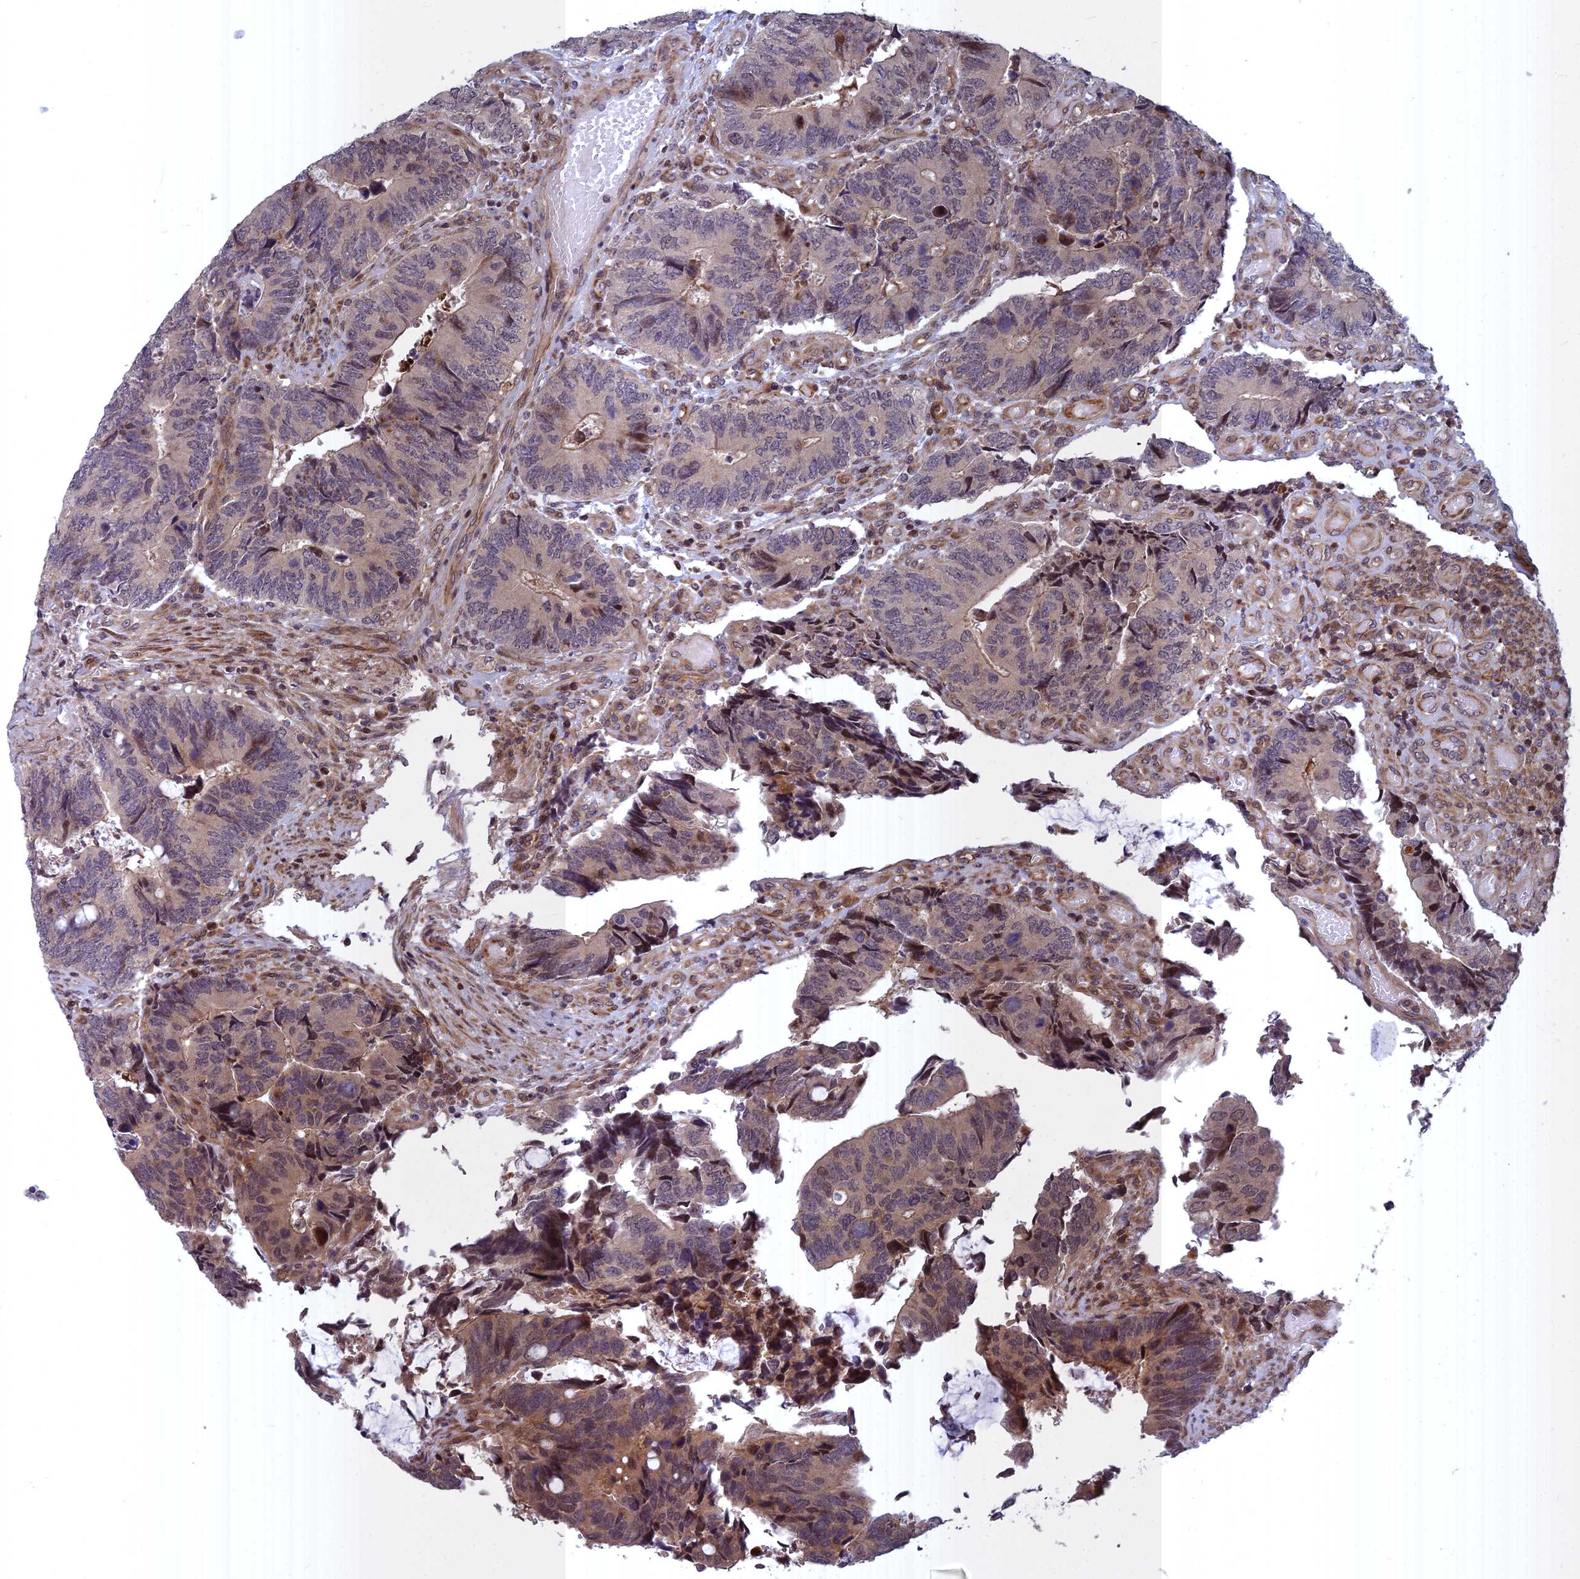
{"staining": {"intensity": "weak", "quantity": "<25%", "location": "cytoplasmic/membranous,nuclear"}, "tissue": "colorectal cancer", "cell_type": "Tumor cells", "image_type": "cancer", "snomed": [{"axis": "morphology", "description": "Adenocarcinoma, NOS"}, {"axis": "topography", "description": "Colon"}], "caption": "Colorectal cancer was stained to show a protein in brown. There is no significant expression in tumor cells.", "gene": "COMMD2", "patient": {"sex": "male", "age": 87}}